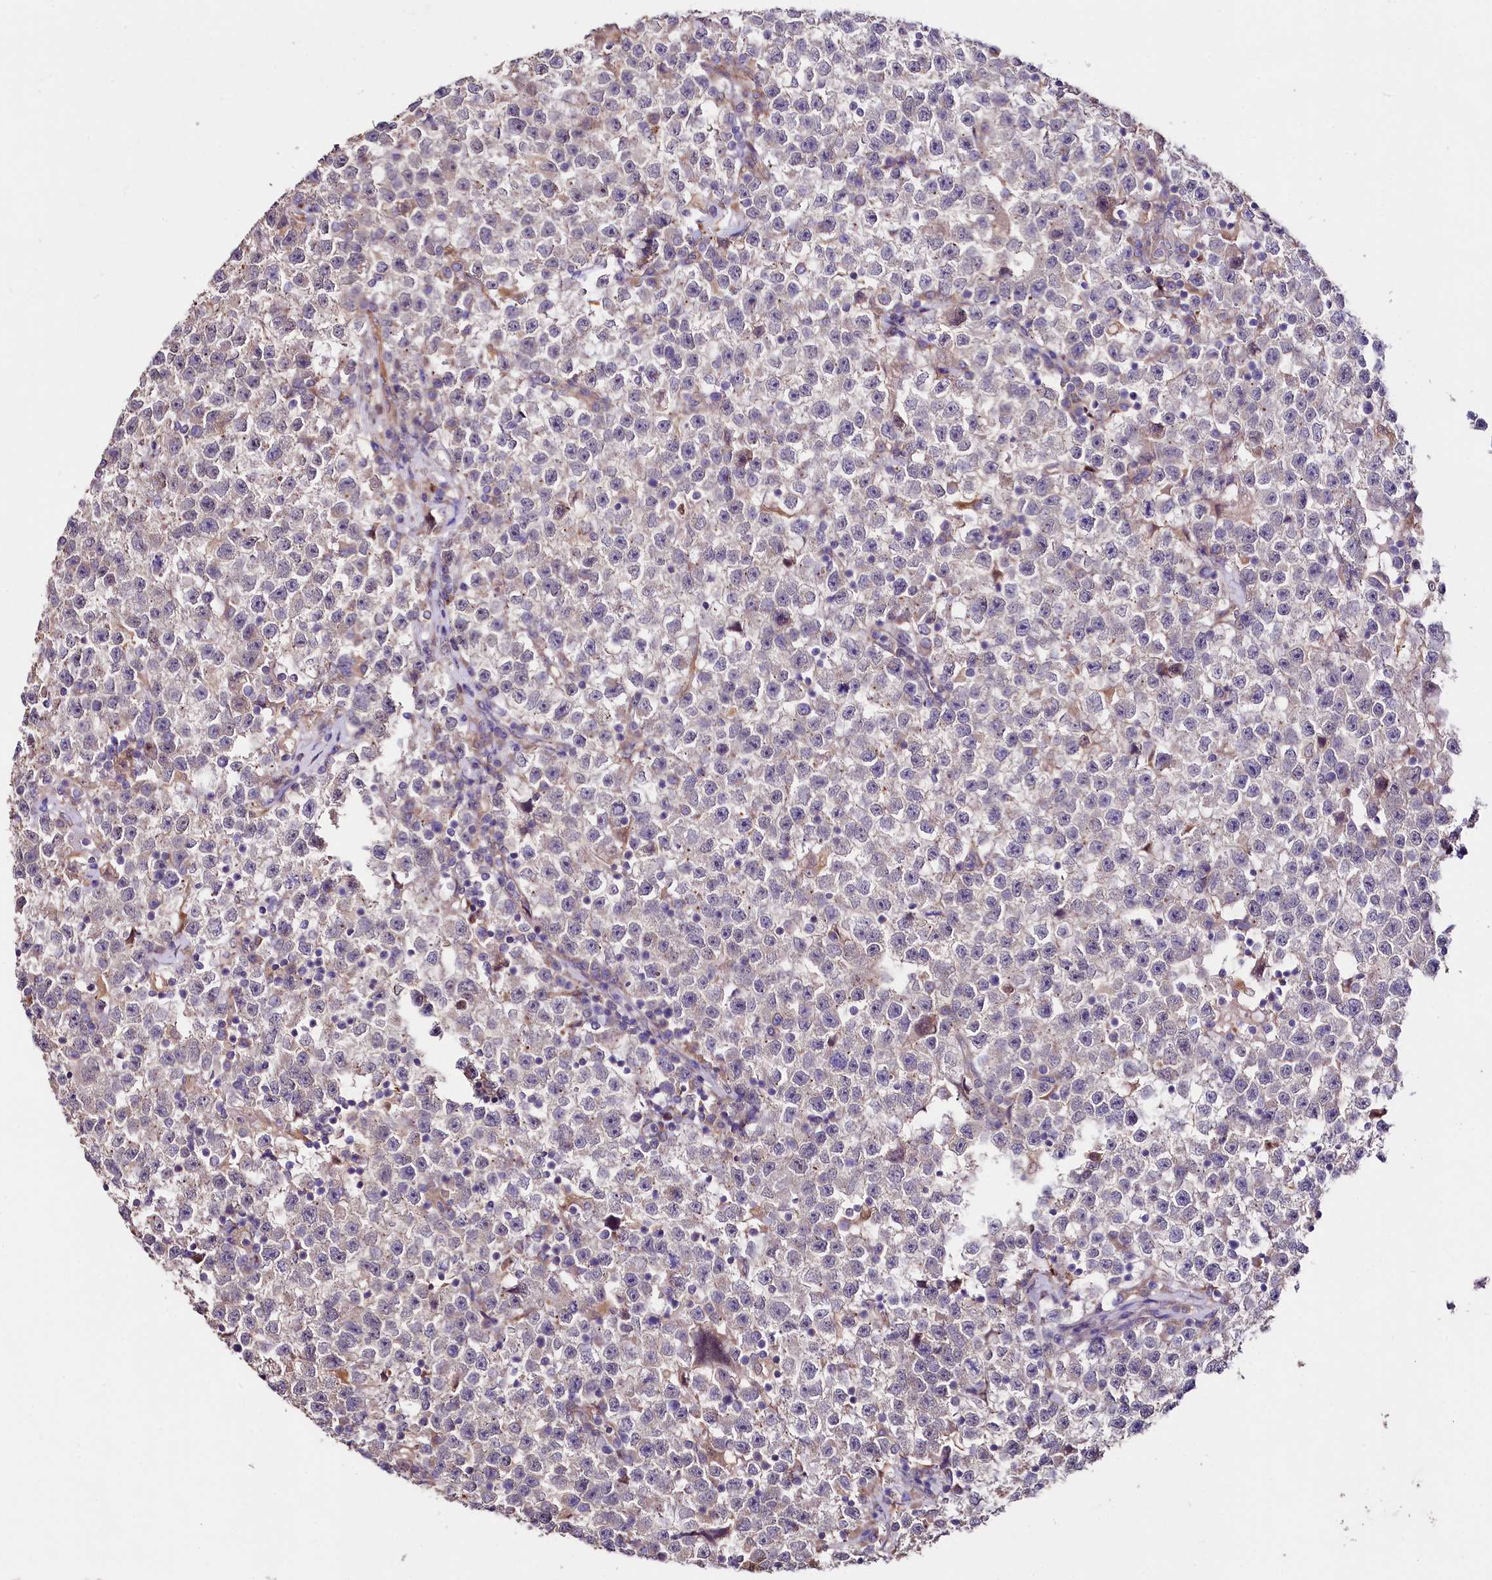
{"staining": {"intensity": "negative", "quantity": "none", "location": "none"}, "tissue": "testis cancer", "cell_type": "Tumor cells", "image_type": "cancer", "snomed": [{"axis": "morphology", "description": "Seminoma, NOS"}, {"axis": "topography", "description": "Testis"}], "caption": "High magnification brightfield microscopy of testis cancer stained with DAB (brown) and counterstained with hematoxylin (blue): tumor cells show no significant staining.", "gene": "TTC12", "patient": {"sex": "male", "age": 22}}